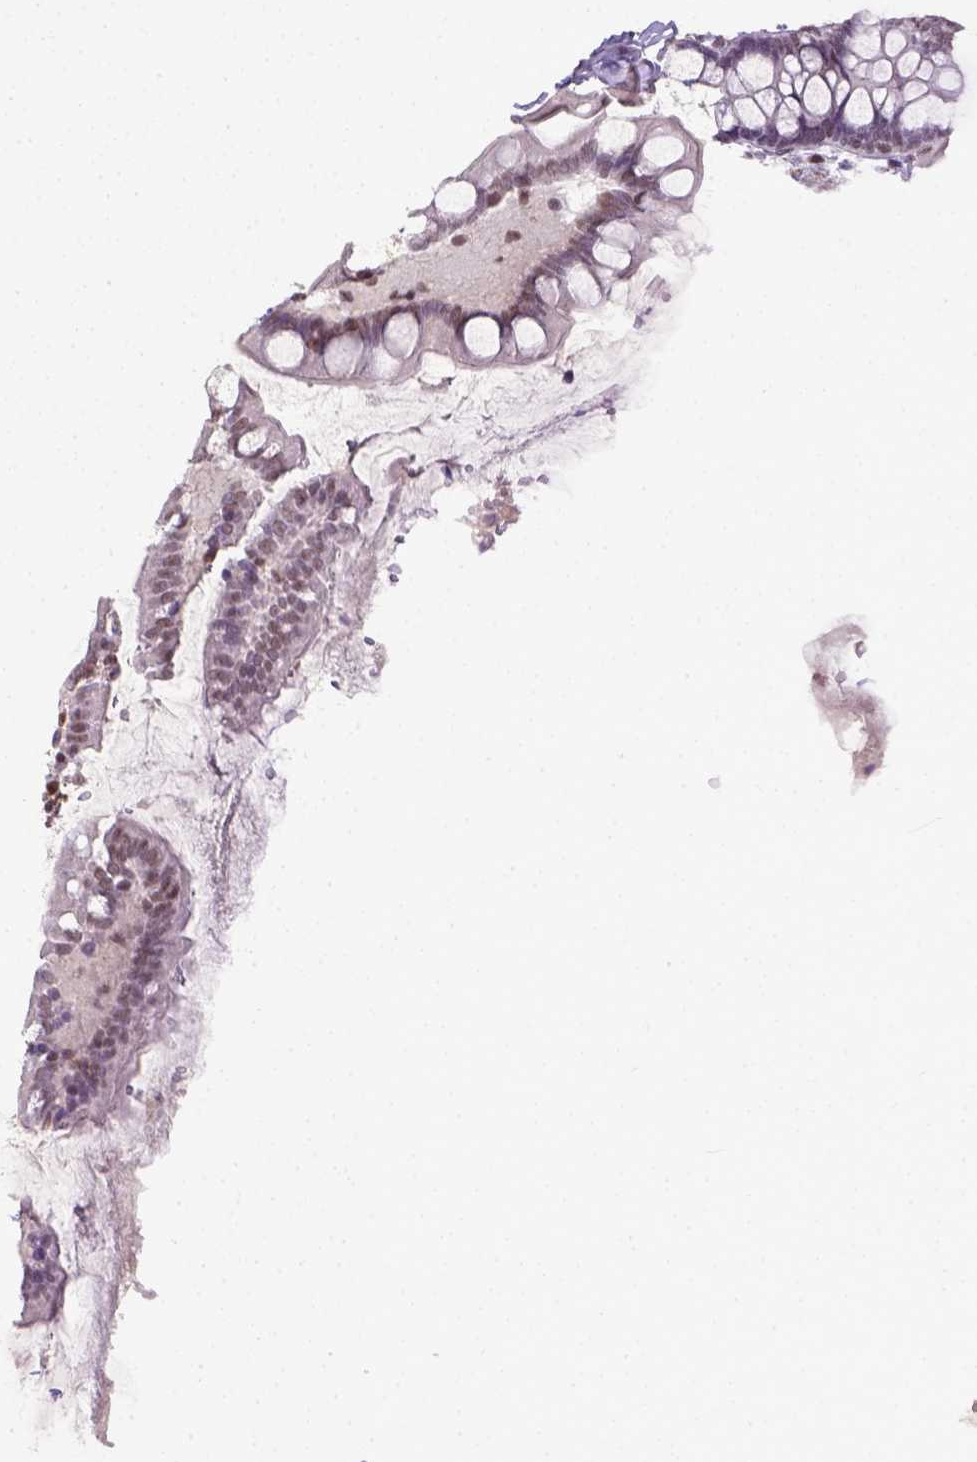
{"staining": {"intensity": "weak", "quantity": "25%-75%", "location": "nuclear"}, "tissue": "small intestine", "cell_type": "Glandular cells", "image_type": "normal", "snomed": [{"axis": "morphology", "description": "Normal tissue, NOS"}, {"axis": "topography", "description": "Small intestine"}], "caption": "Protein staining reveals weak nuclear staining in about 25%-75% of glandular cells in benign small intestine.", "gene": "ERCC1", "patient": {"sex": "female", "age": 56}}